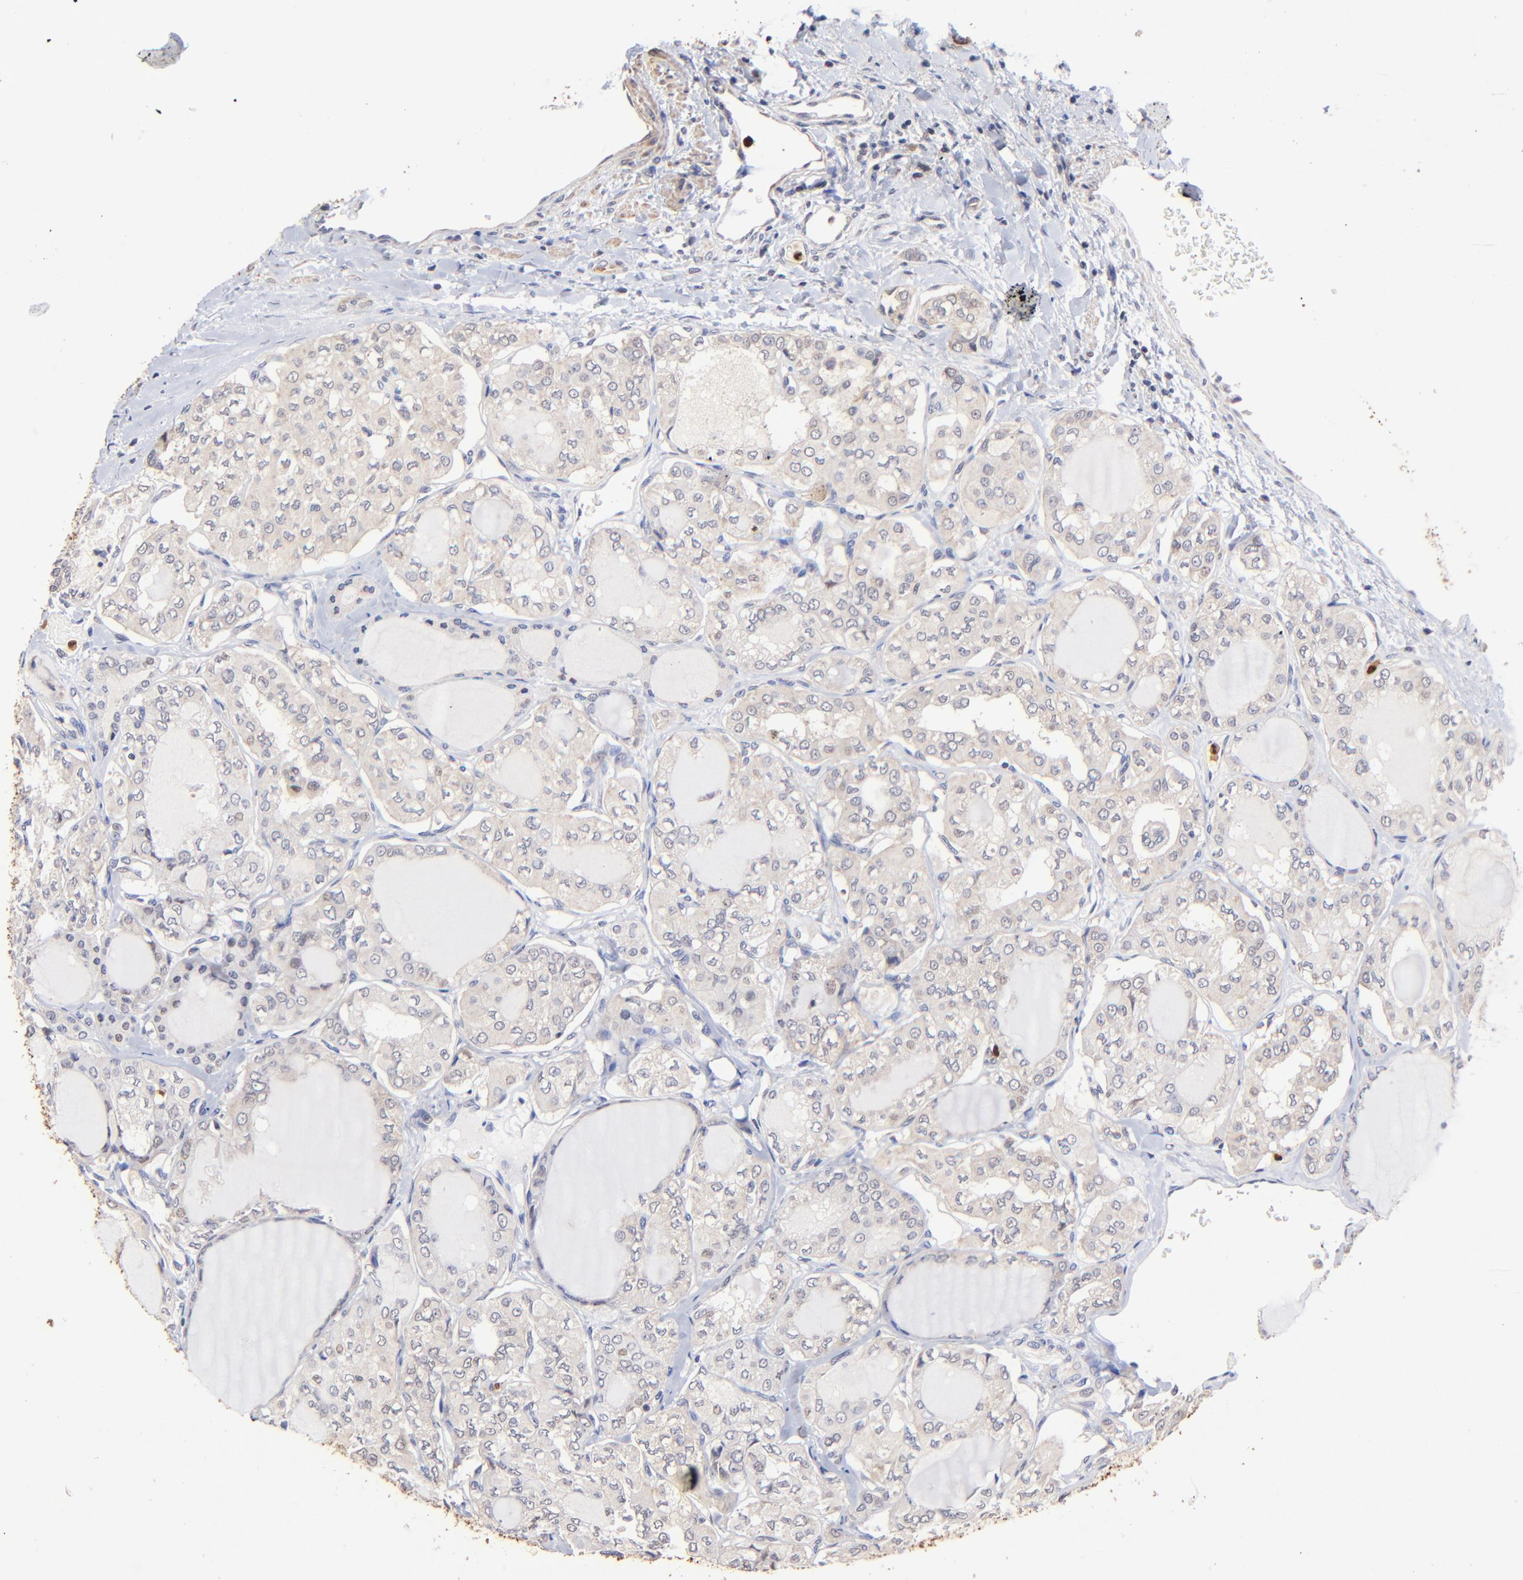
{"staining": {"intensity": "weak", "quantity": ">75%", "location": "cytoplasmic/membranous"}, "tissue": "thyroid cancer", "cell_type": "Tumor cells", "image_type": "cancer", "snomed": [{"axis": "morphology", "description": "Papillary adenocarcinoma, NOS"}, {"axis": "topography", "description": "Thyroid gland"}], "caption": "About >75% of tumor cells in human thyroid papillary adenocarcinoma demonstrate weak cytoplasmic/membranous protein staining as visualized by brown immunohistochemical staining.", "gene": "BBOF1", "patient": {"sex": "male", "age": 20}}